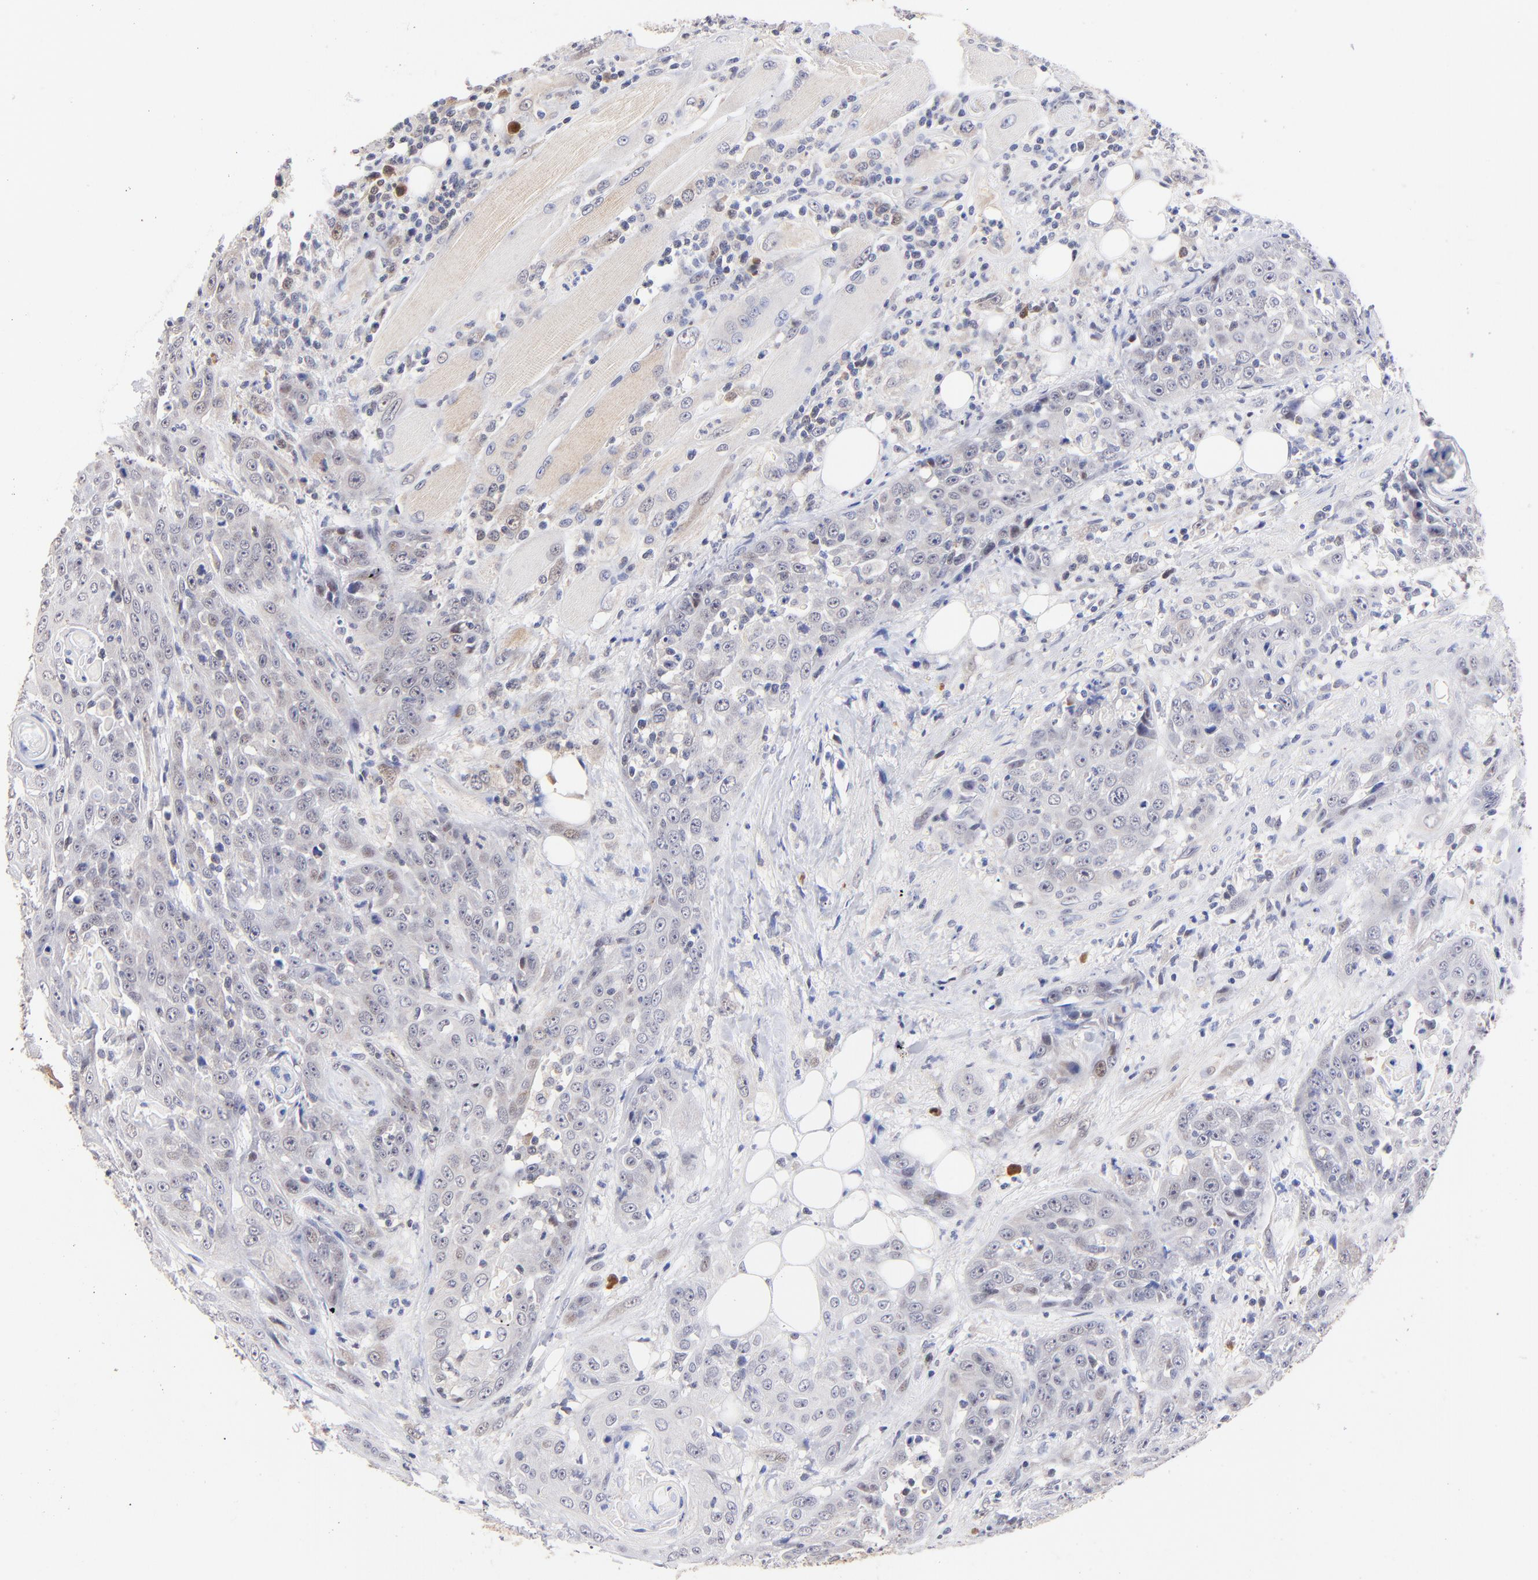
{"staining": {"intensity": "weak", "quantity": "<25%", "location": "nuclear"}, "tissue": "head and neck cancer", "cell_type": "Tumor cells", "image_type": "cancer", "snomed": [{"axis": "morphology", "description": "Squamous cell carcinoma, NOS"}, {"axis": "topography", "description": "Head-Neck"}], "caption": "Head and neck cancer was stained to show a protein in brown. There is no significant expression in tumor cells. (DAB immunohistochemistry (IHC) with hematoxylin counter stain).", "gene": "ZNF155", "patient": {"sex": "female", "age": 84}}